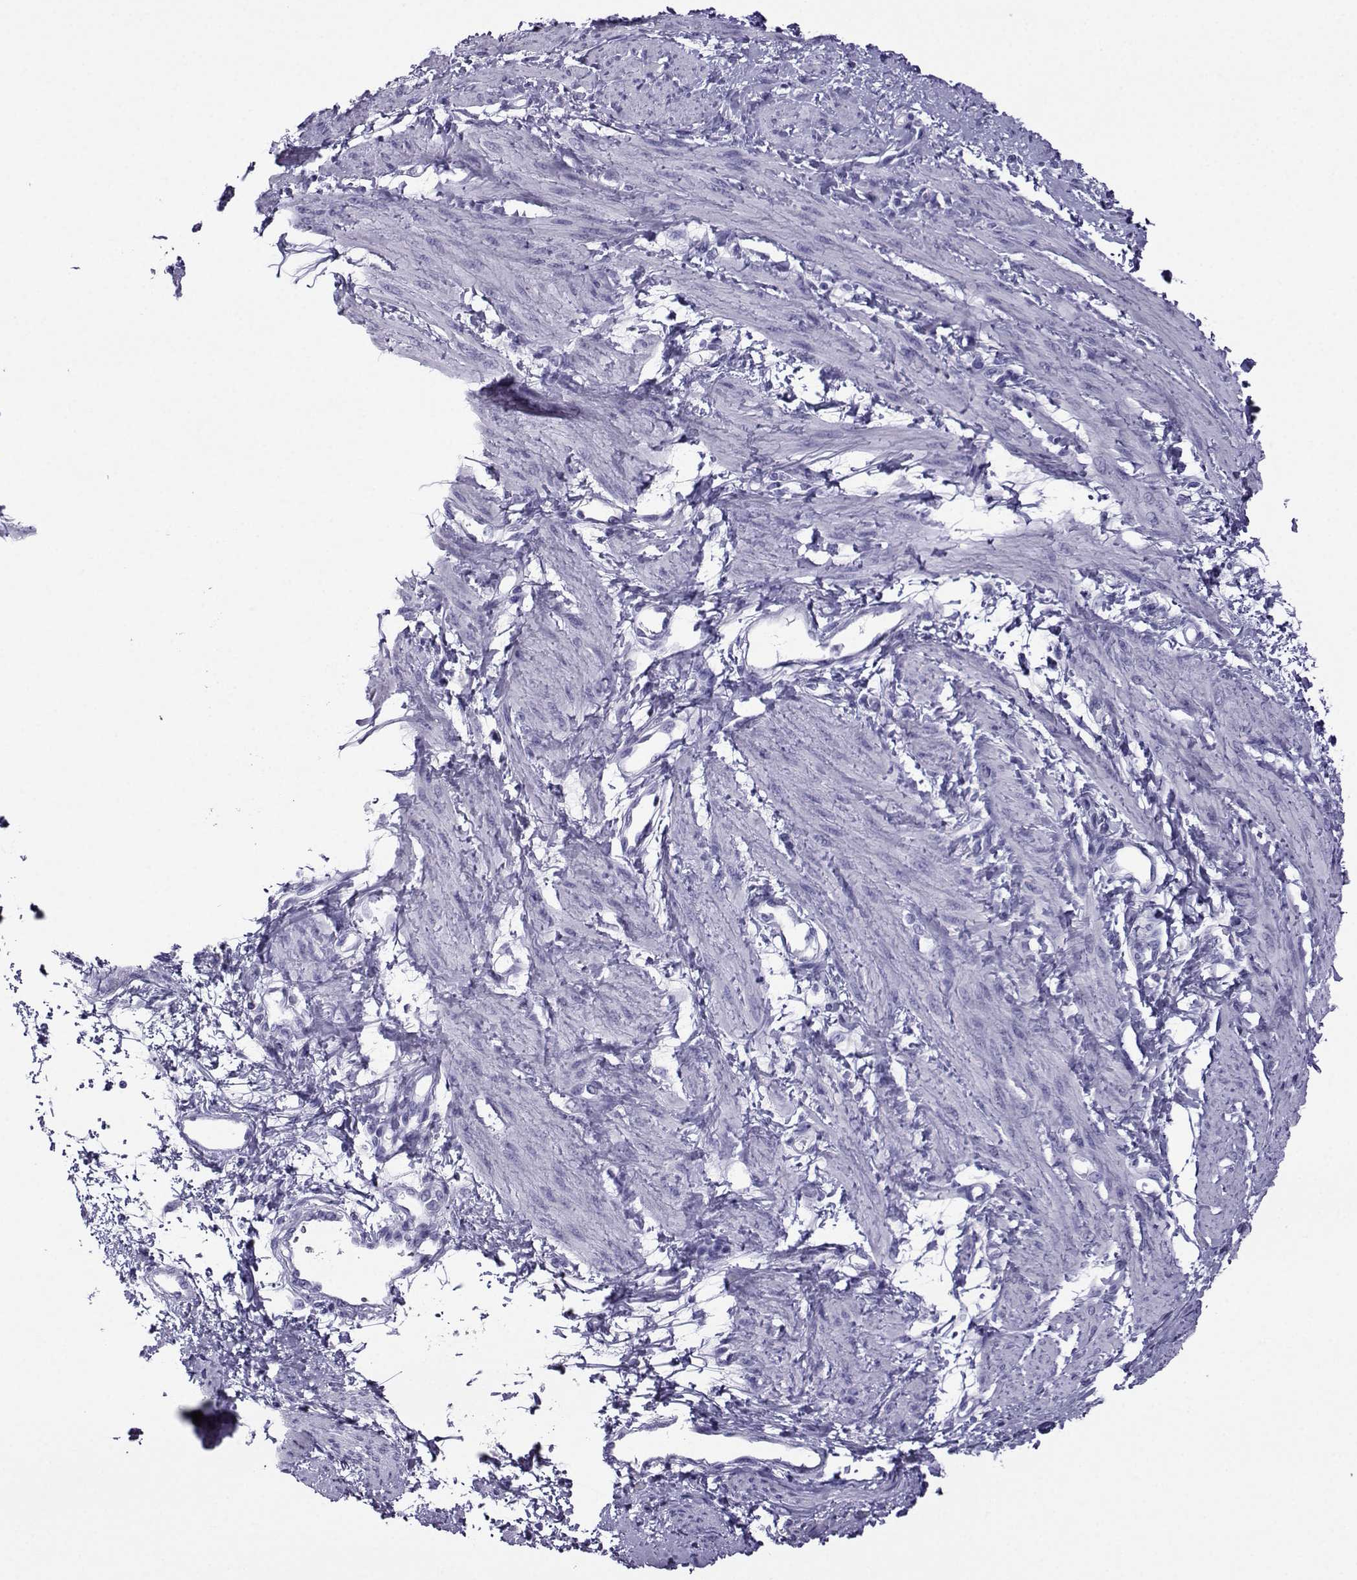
{"staining": {"intensity": "negative", "quantity": "none", "location": "none"}, "tissue": "smooth muscle", "cell_type": "Smooth muscle cells", "image_type": "normal", "snomed": [{"axis": "morphology", "description": "Normal tissue, NOS"}, {"axis": "topography", "description": "Smooth muscle"}, {"axis": "topography", "description": "Uterus"}], "caption": "High power microscopy micrograph of an immunohistochemistry (IHC) image of normal smooth muscle, revealing no significant staining in smooth muscle cells.", "gene": "CRYBB1", "patient": {"sex": "female", "age": 39}}